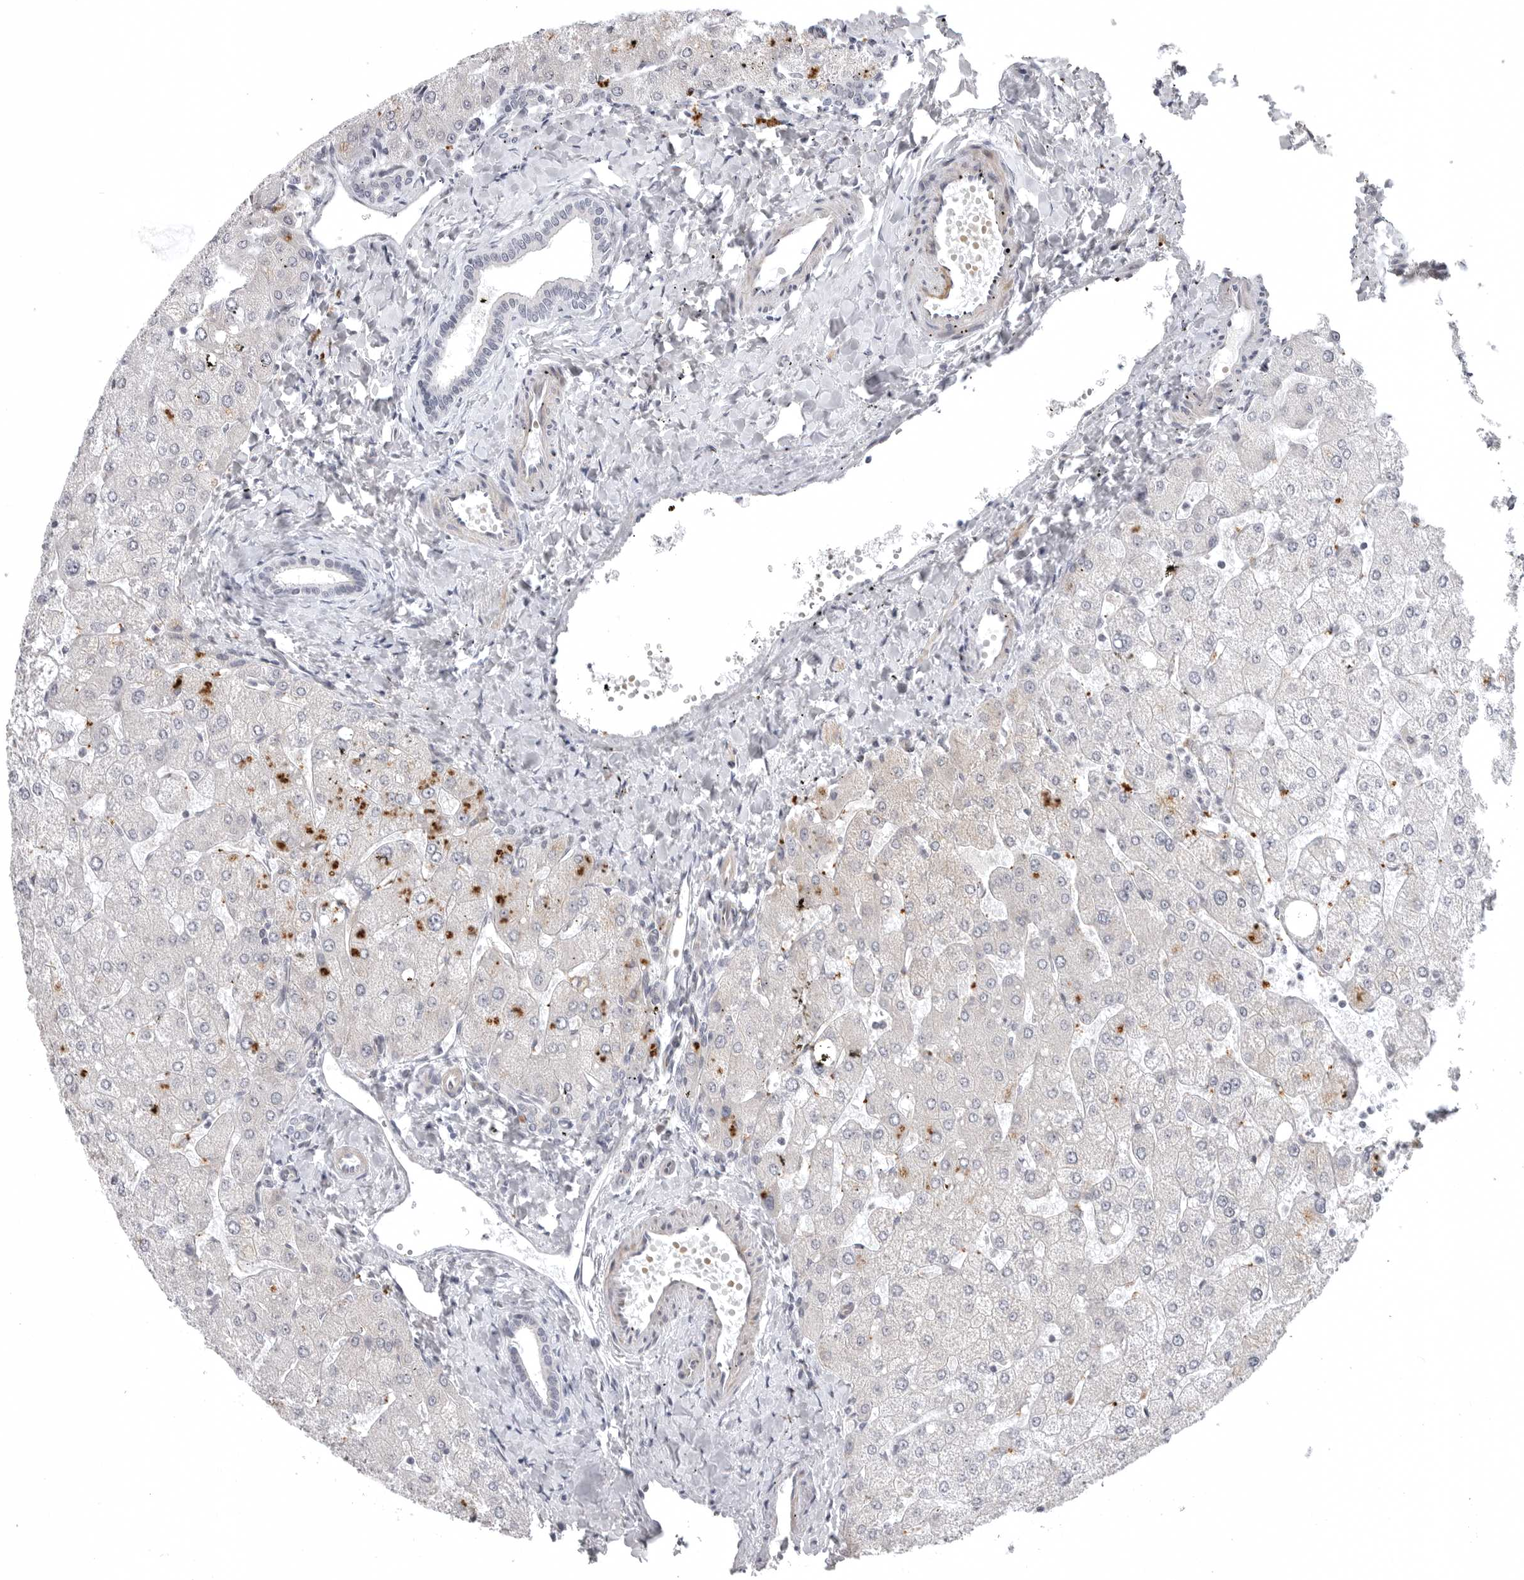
{"staining": {"intensity": "negative", "quantity": "none", "location": "none"}, "tissue": "liver", "cell_type": "Cholangiocytes", "image_type": "normal", "snomed": [{"axis": "morphology", "description": "Normal tissue, NOS"}, {"axis": "topography", "description": "Liver"}], "caption": "Unremarkable liver was stained to show a protein in brown. There is no significant staining in cholangiocytes.", "gene": "CD300LD", "patient": {"sex": "male", "age": 55}}